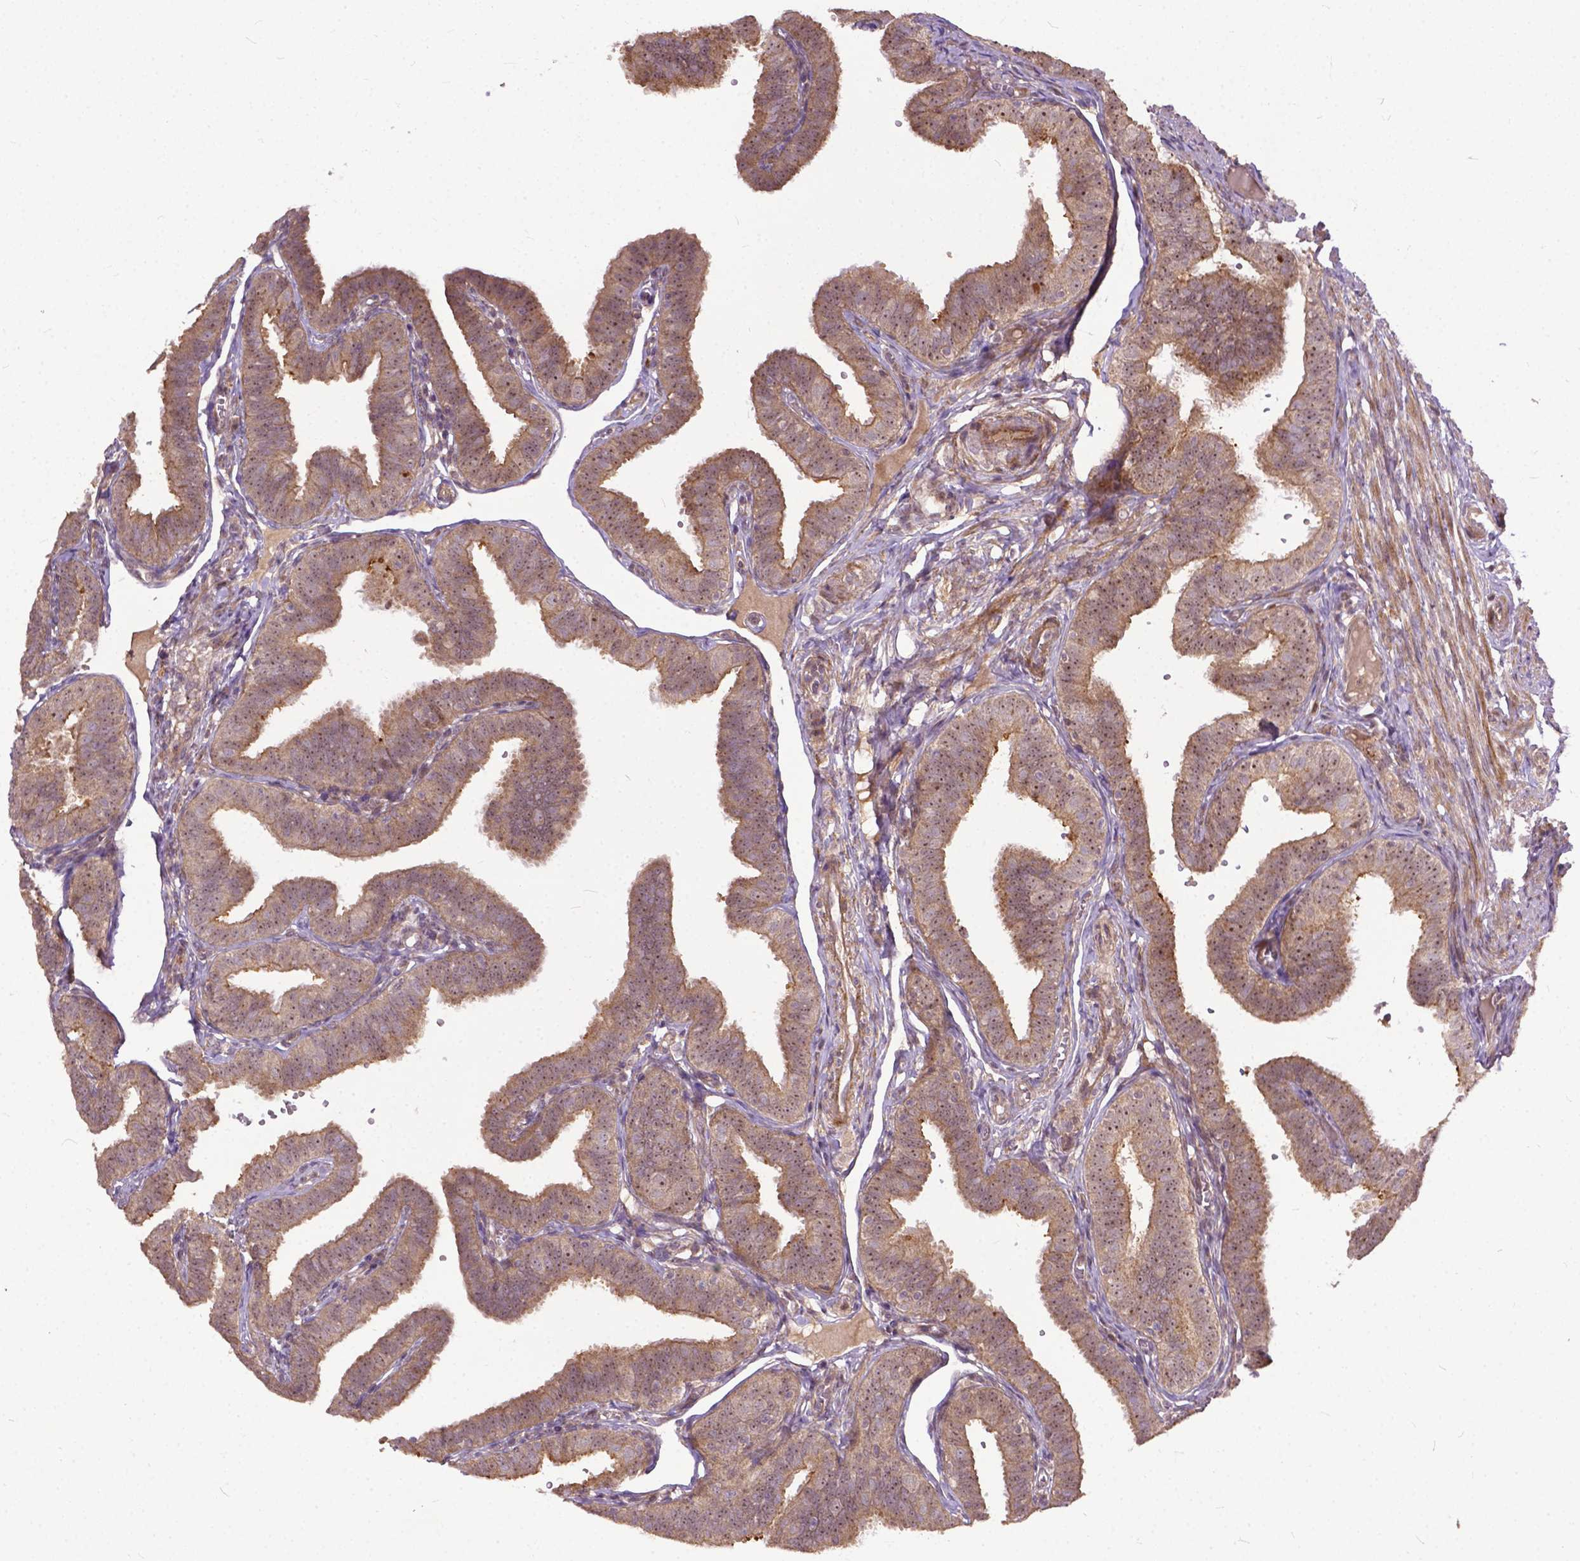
{"staining": {"intensity": "moderate", "quantity": ">75%", "location": "cytoplasmic/membranous"}, "tissue": "fallopian tube", "cell_type": "Glandular cells", "image_type": "normal", "snomed": [{"axis": "morphology", "description": "Normal tissue, NOS"}, {"axis": "topography", "description": "Fallopian tube"}], "caption": "Fallopian tube stained with DAB immunohistochemistry shows medium levels of moderate cytoplasmic/membranous staining in about >75% of glandular cells. (brown staining indicates protein expression, while blue staining denotes nuclei).", "gene": "PARP3", "patient": {"sex": "female", "age": 25}}